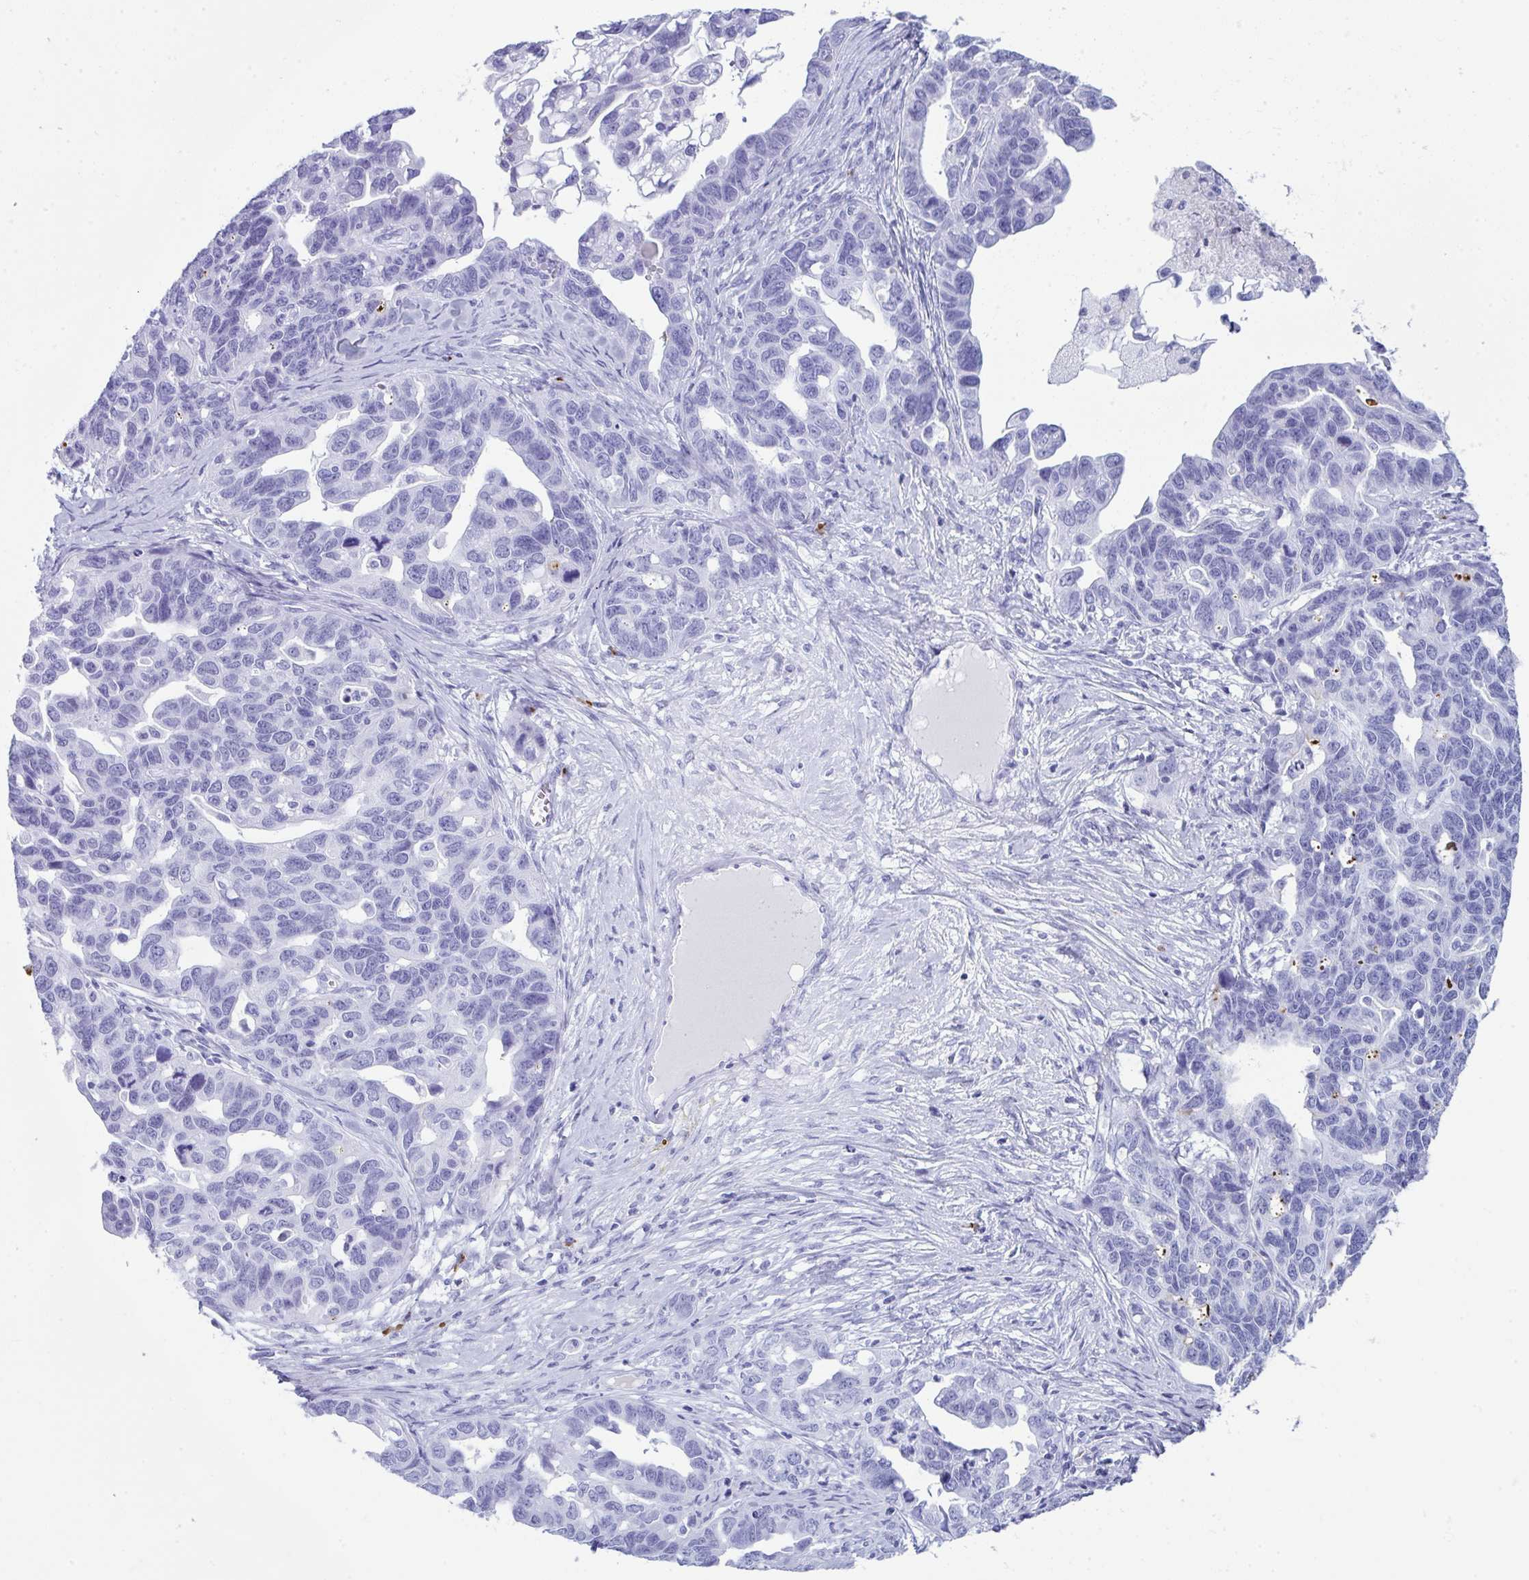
{"staining": {"intensity": "negative", "quantity": "none", "location": "none"}, "tissue": "ovarian cancer", "cell_type": "Tumor cells", "image_type": "cancer", "snomed": [{"axis": "morphology", "description": "Cystadenocarcinoma, serous, NOS"}, {"axis": "topography", "description": "Ovary"}], "caption": "The image demonstrates no significant positivity in tumor cells of serous cystadenocarcinoma (ovarian).", "gene": "JCHAIN", "patient": {"sex": "female", "age": 69}}